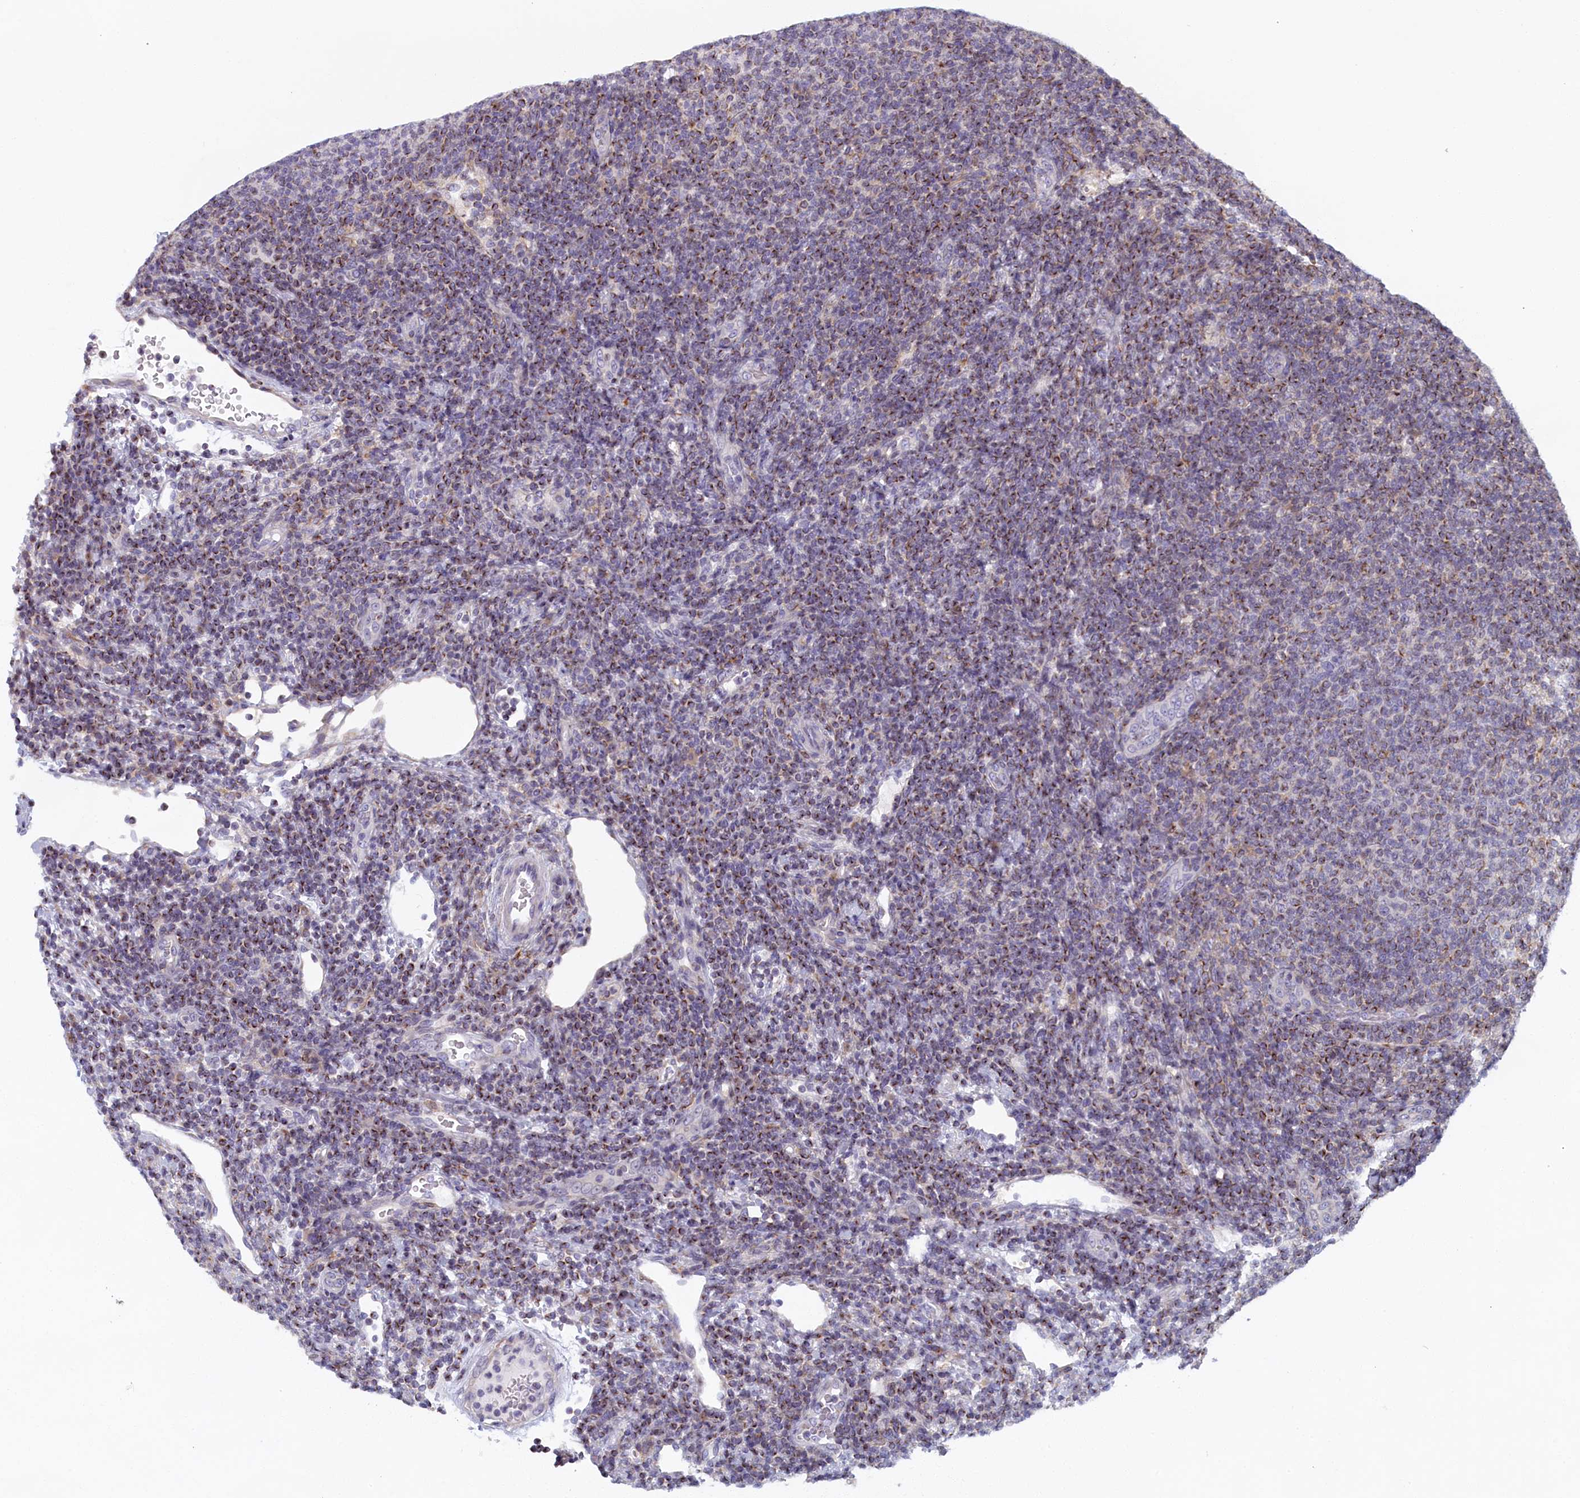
{"staining": {"intensity": "moderate", "quantity": "25%-75%", "location": "cytoplasmic/membranous"}, "tissue": "lymphoma", "cell_type": "Tumor cells", "image_type": "cancer", "snomed": [{"axis": "morphology", "description": "Malignant lymphoma, non-Hodgkin's type, Low grade"}, {"axis": "topography", "description": "Lymph node"}], "caption": "The immunohistochemical stain highlights moderate cytoplasmic/membranous staining in tumor cells of low-grade malignant lymphoma, non-Hodgkin's type tissue.", "gene": "NOL10", "patient": {"sex": "male", "age": 66}}